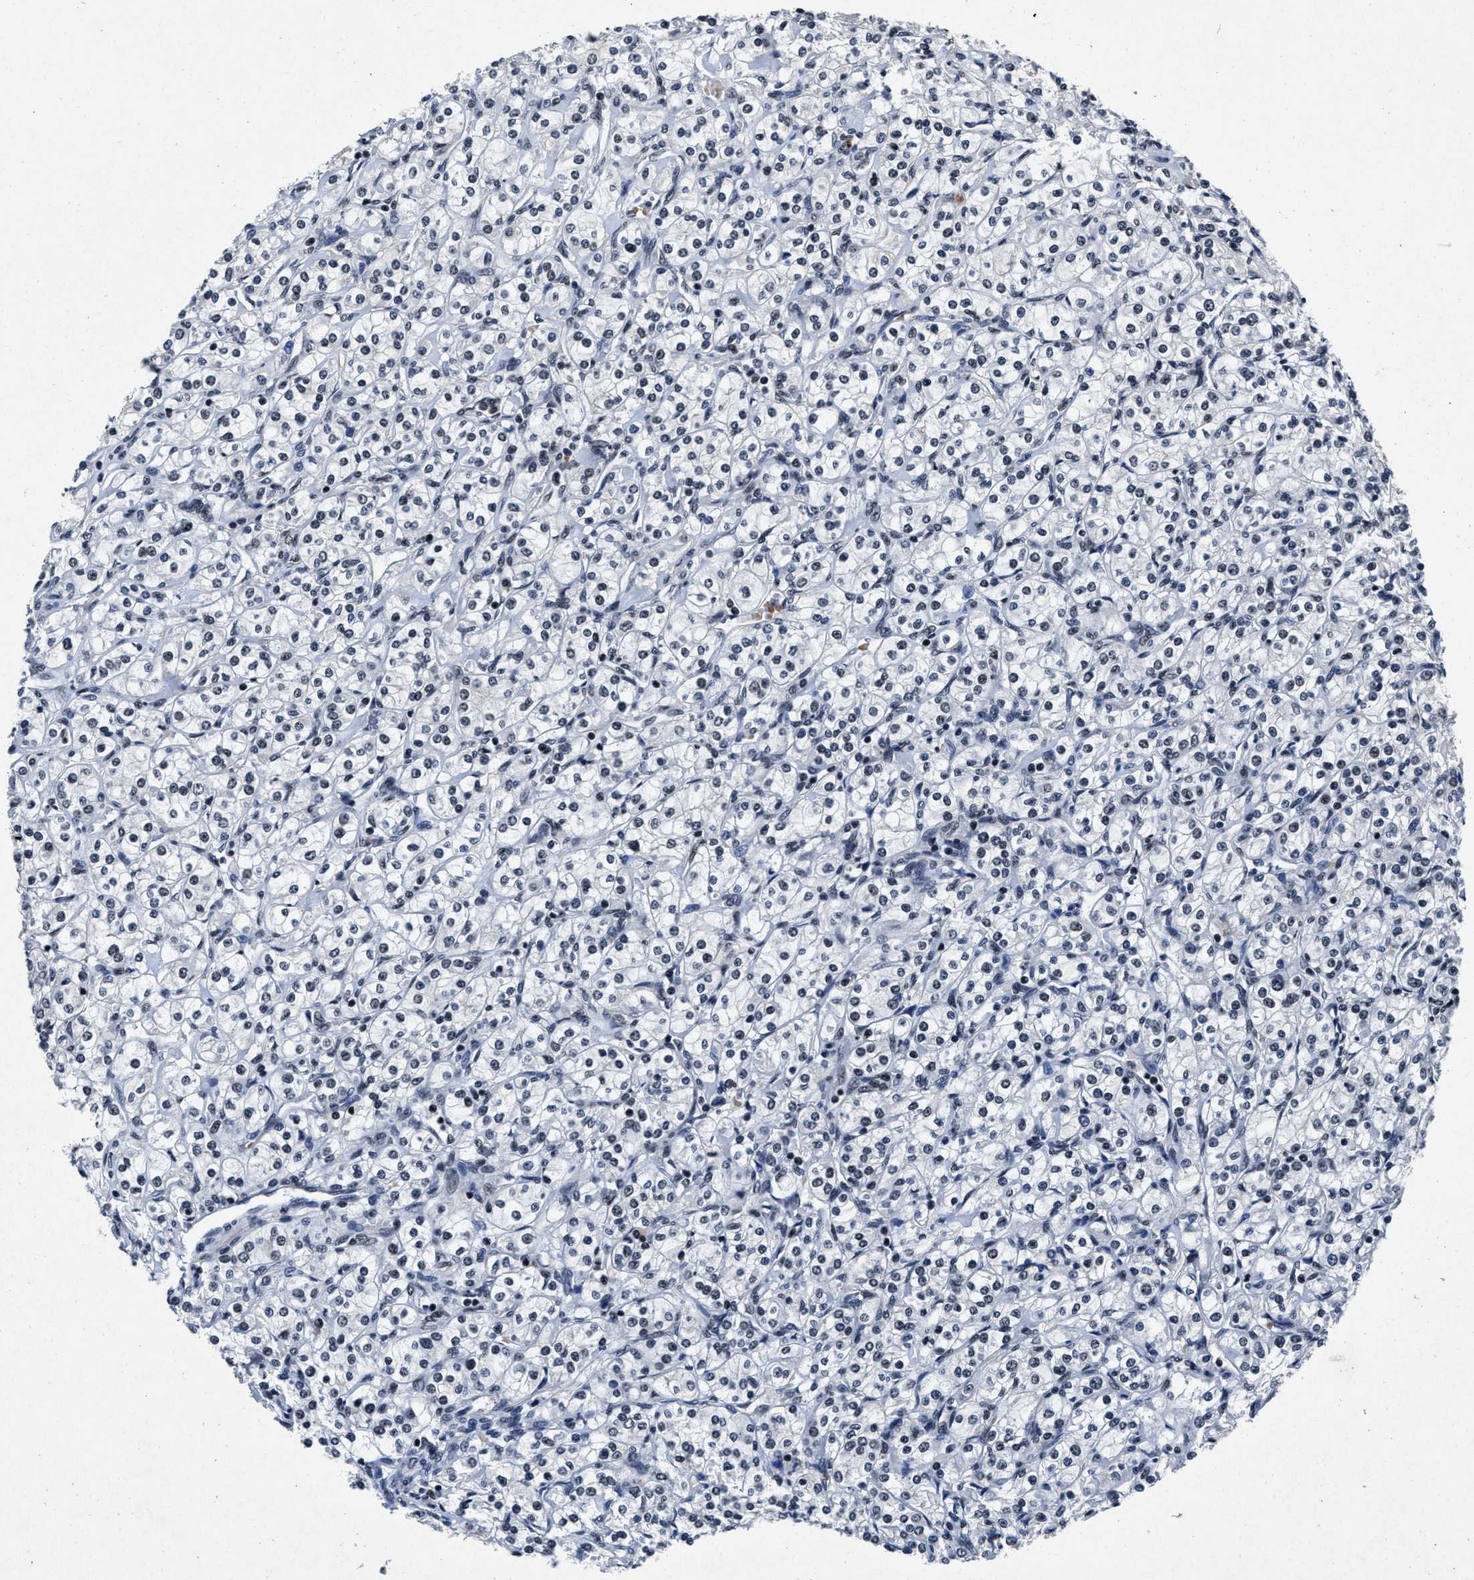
{"staining": {"intensity": "weak", "quantity": "25%-75%", "location": "nuclear"}, "tissue": "renal cancer", "cell_type": "Tumor cells", "image_type": "cancer", "snomed": [{"axis": "morphology", "description": "Adenocarcinoma, NOS"}, {"axis": "topography", "description": "Kidney"}], "caption": "Immunohistochemistry (IHC) staining of adenocarcinoma (renal), which demonstrates low levels of weak nuclear staining in about 25%-75% of tumor cells indicating weak nuclear protein expression. The staining was performed using DAB (3,3'-diaminobenzidine) (brown) for protein detection and nuclei were counterstained in hematoxylin (blue).", "gene": "ZNF233", "patient": {"sex": "male", "age": 77}}